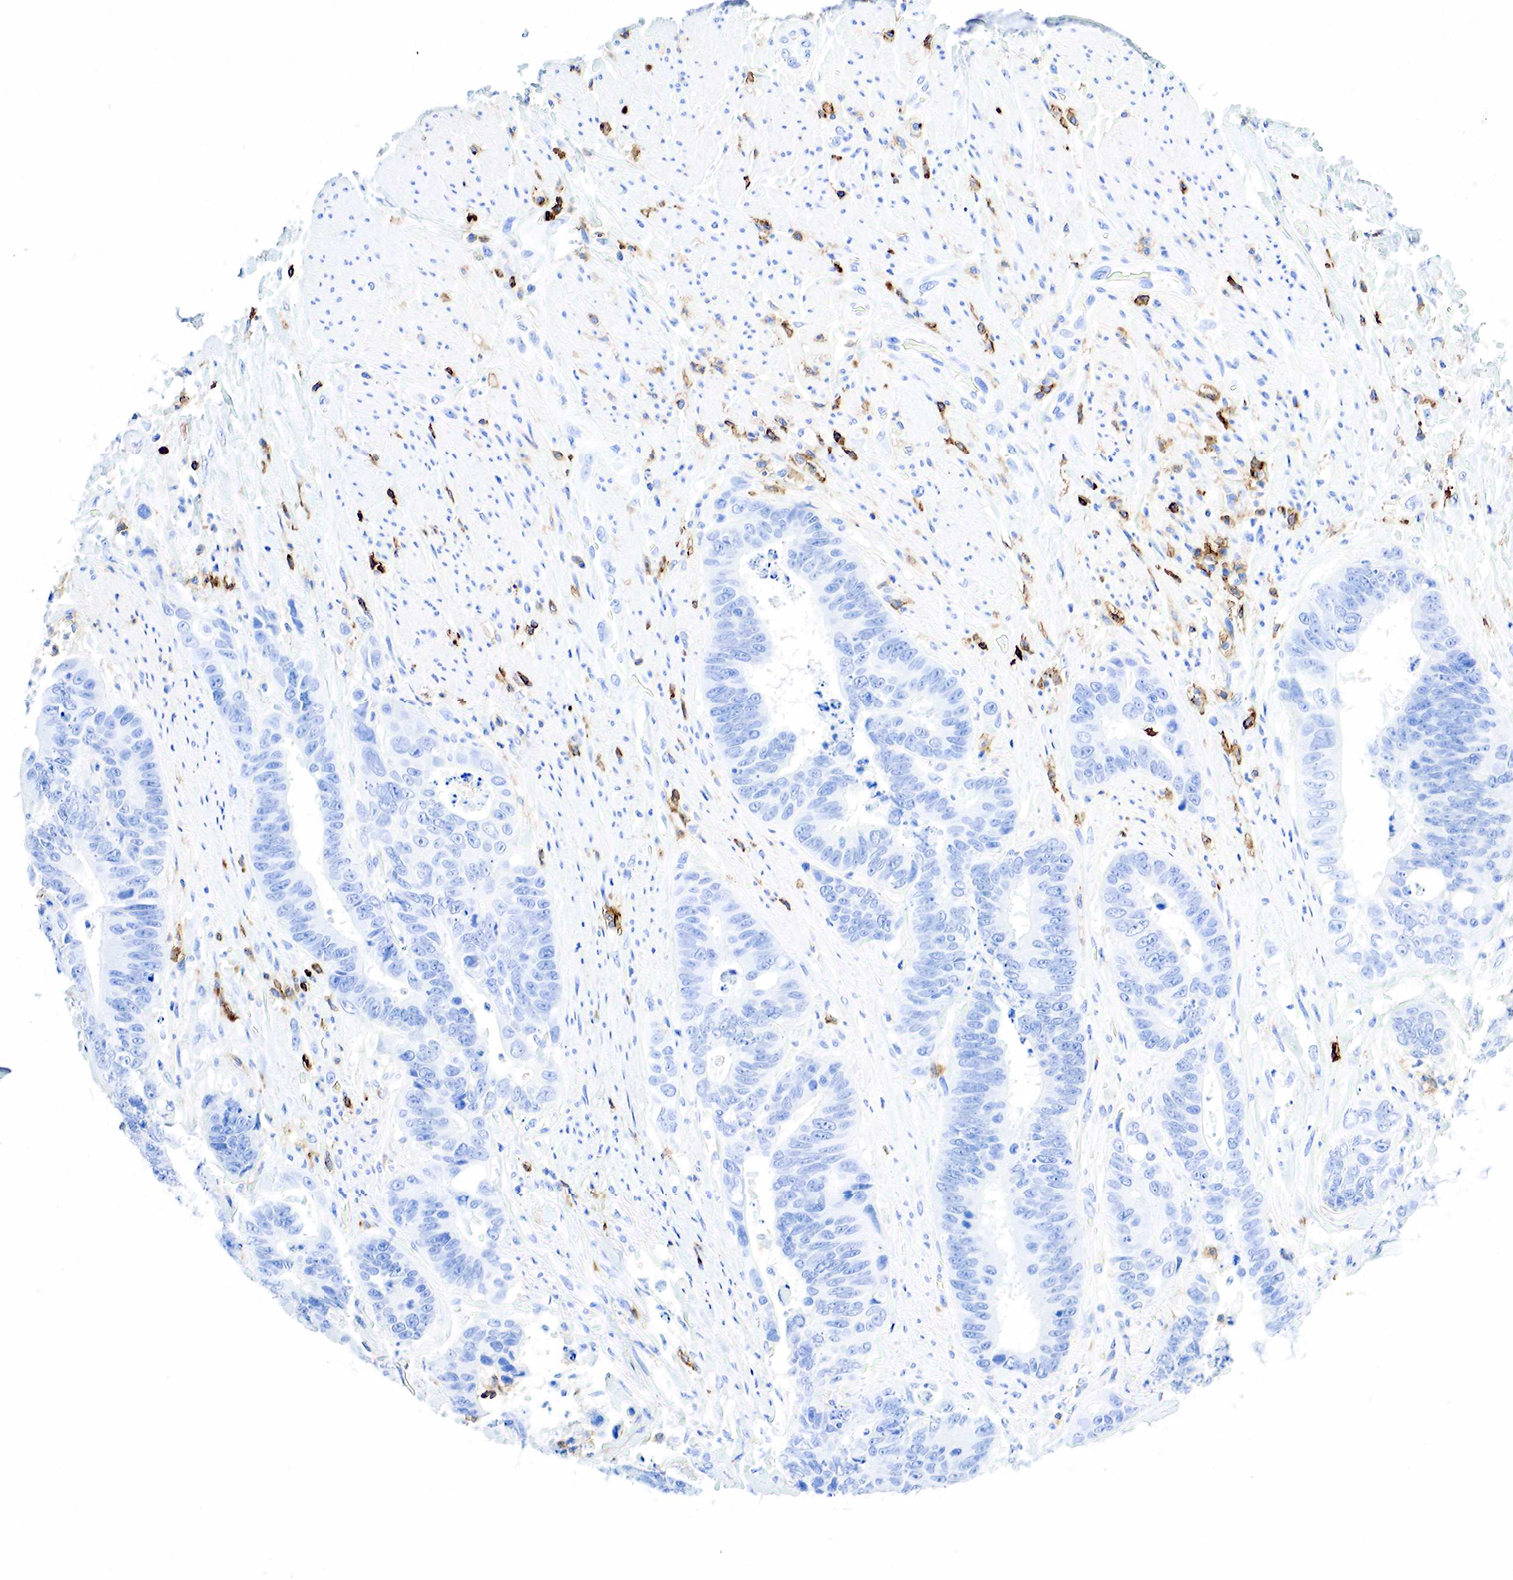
{"staining": {"intensity": "negative", "quantity": "none", "location": "none"}, "tissue": "colorectal cancer", "cell_type": "Tumor cells", "image_type": "cancer", "snomed": [{"axis": "morphology", "description": "Adenocarcinoma, NOS"}, {"axis": "topography", "description": "Rectum"}], "caption": "Immunohistochemistry photomicrograph of neoplastic tissue: human colorectal cancer stained with DAB (3,3'-diaminobenzidine) demonstrates no significant protein positivity in tumor cells.", "gene": "PTPRC", "patient": {"sex": "female", "age": 65}}